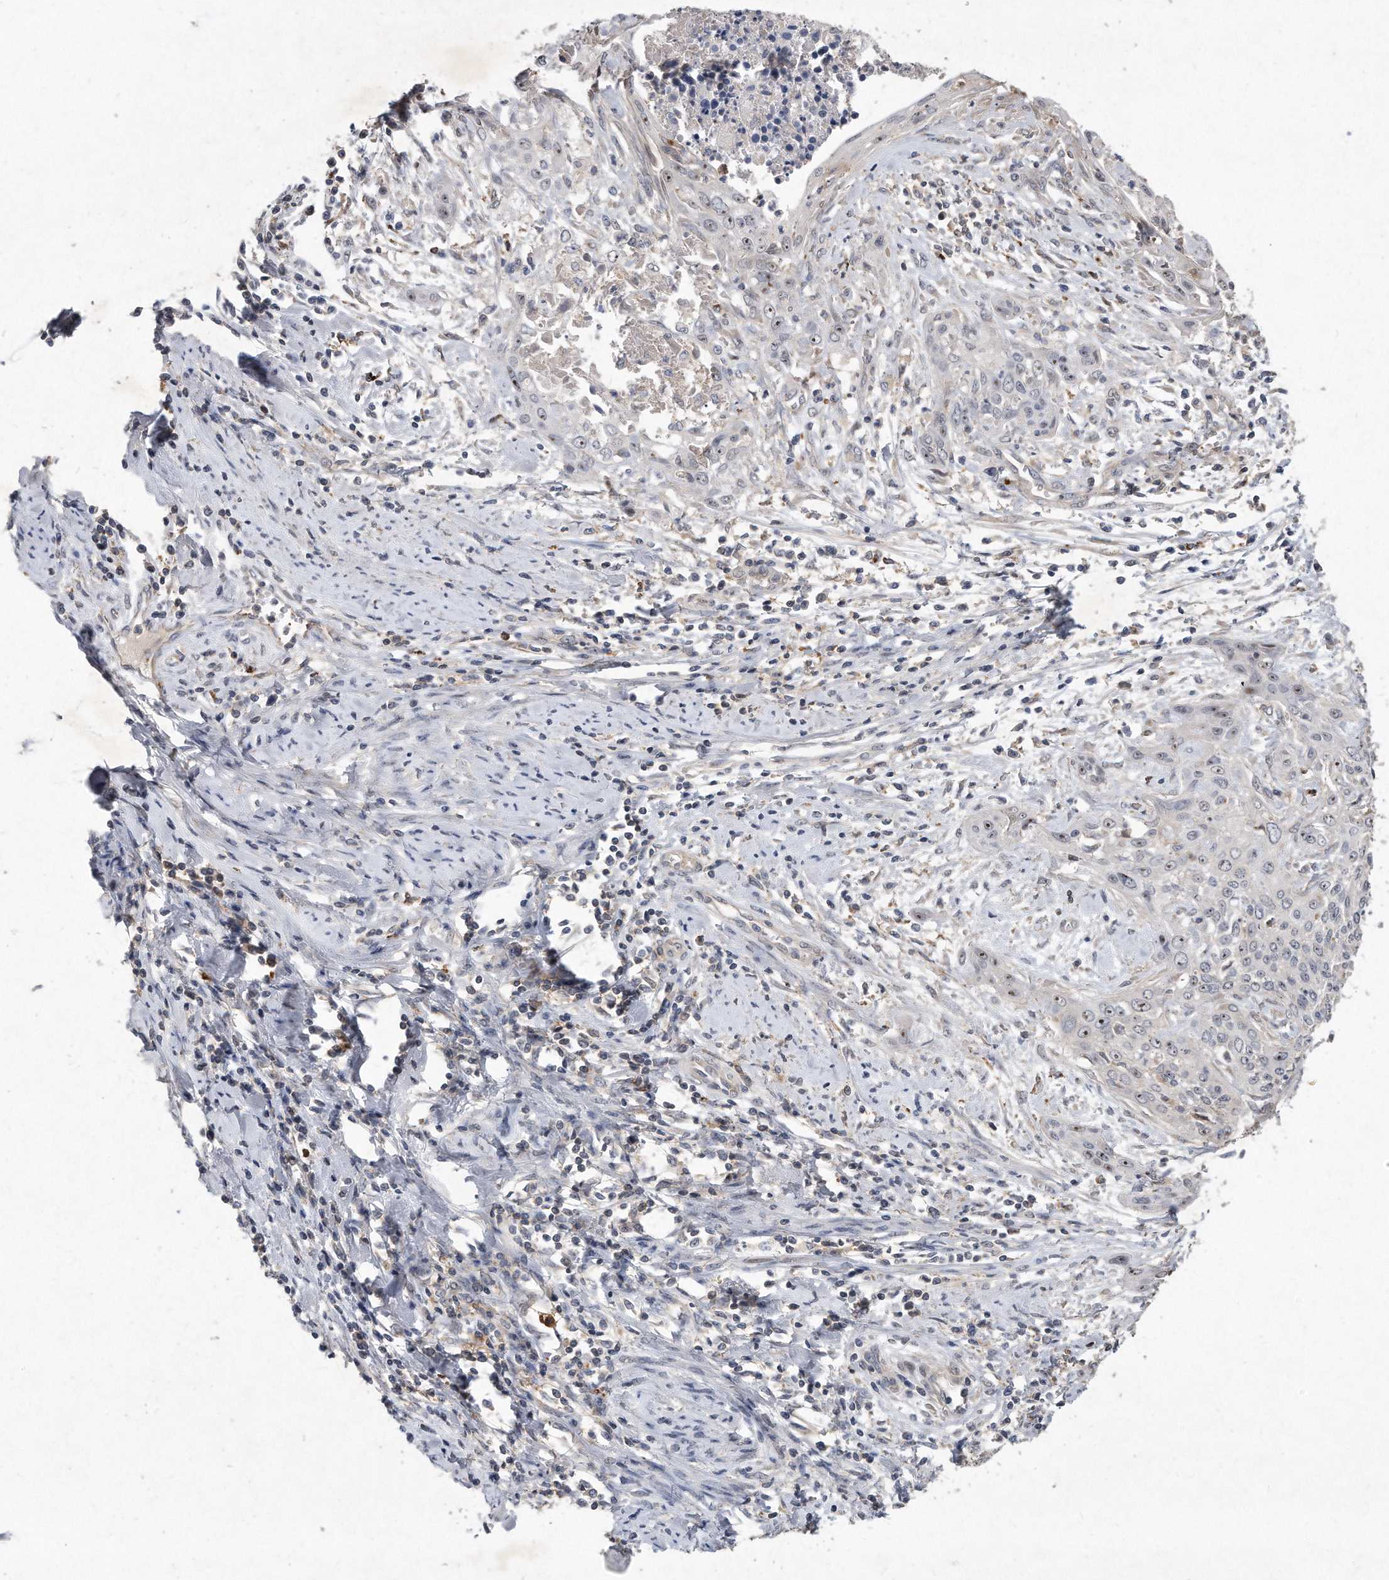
{"staining": {"intensity": "moderate", "quantity": "<25%", "location": "nuclear"}, "tissue": "cervical cancer", "cell_type": "Tumor cells", "image_type": "cancer", "snomed": [{"axis": "morphology", "description": "Squamous cell carcinoma, NOS"}, {"axis": "topography", "description": "Cervix"}], "caption": "Immunohistochemical staining of human cervical cancer reveals low levels of moderate nuclear protein staining in about <25% of tumor cells. (DAB (3,3'-diaminobenzidine) = brown stain, brightfield microscopy at high magnification).", "gene": "PGBD2", "patient": {"sex": "female", "age": 55}}